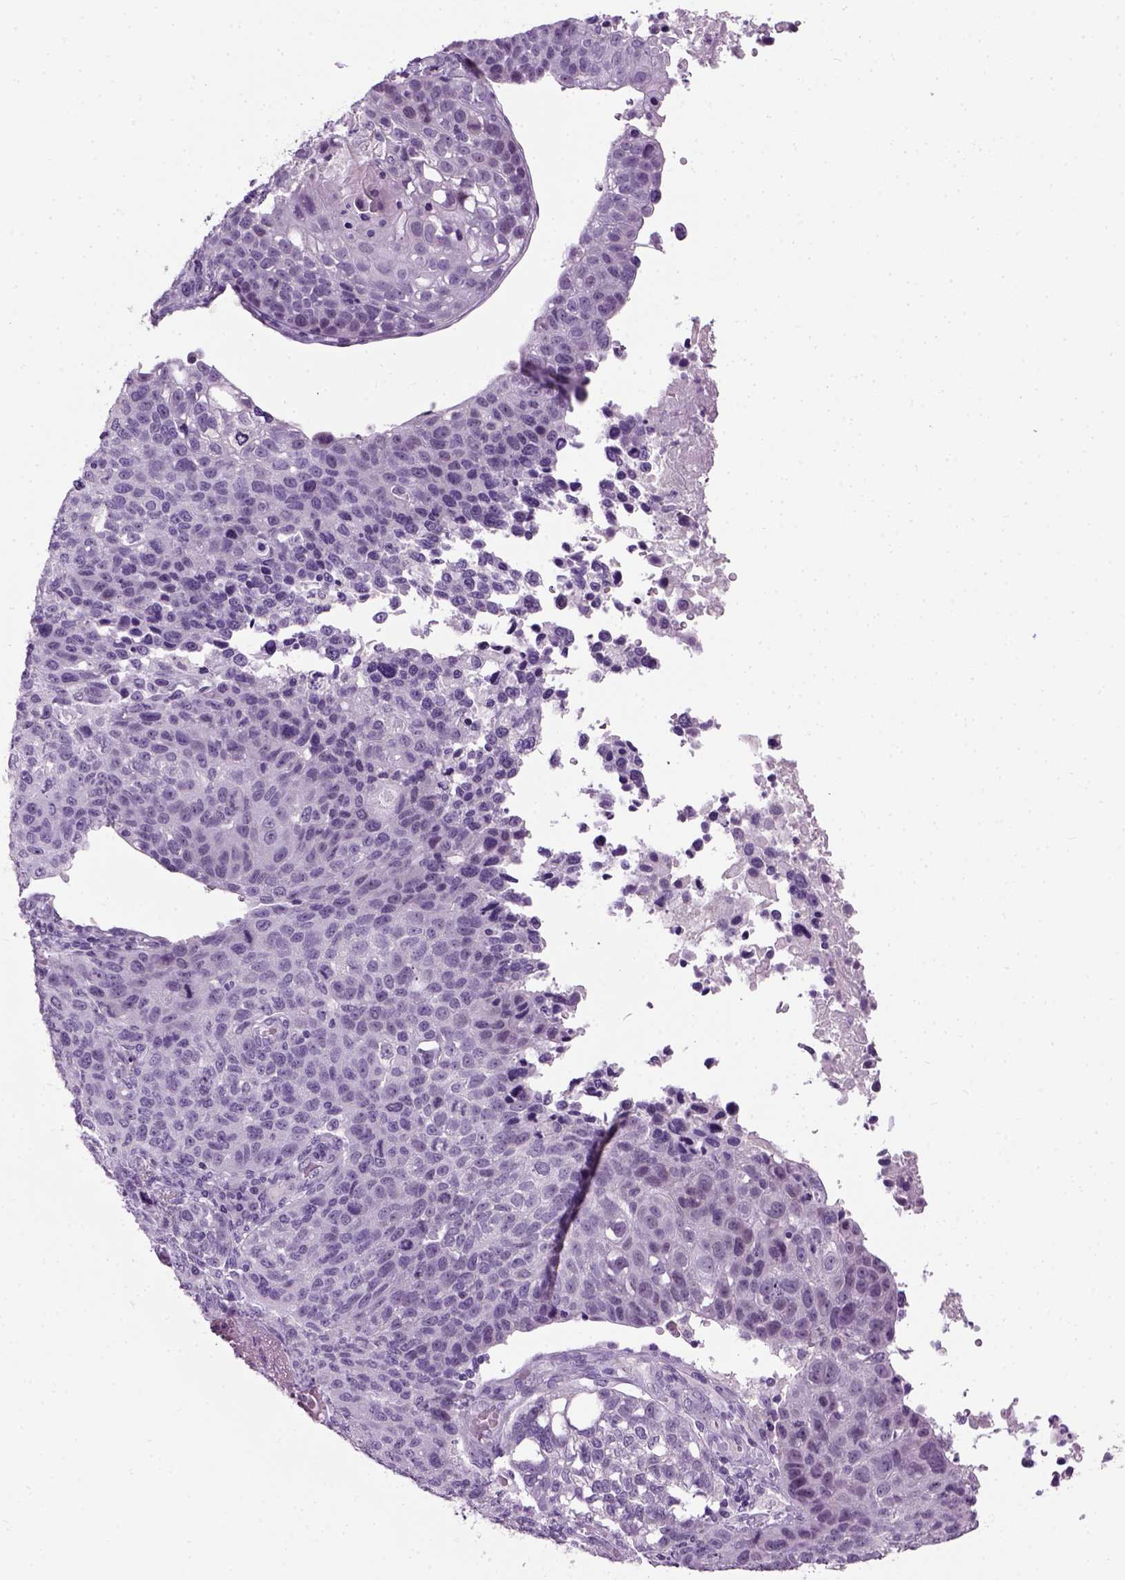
{"staining": {"intensity": "negative", "quantity": "none", "location": "none"}, "tissue": "lung cancer", "cell_type": "Tumor cells", "image_type": "cancer", "snomed": [{"axis": "morphology", "description": "Squamous cell carcinoma, NOS"}, {"axis": "topography", "description": "Lymph node"}, {"axis": "topography", "description": "Lung"}], "caption": "This is an immunohistochemistry (IHC) image of lung cancer. There is no staining in tumor cells.", "gene": "GABRB2", "patient": {"sex": "male", "age": 61}}